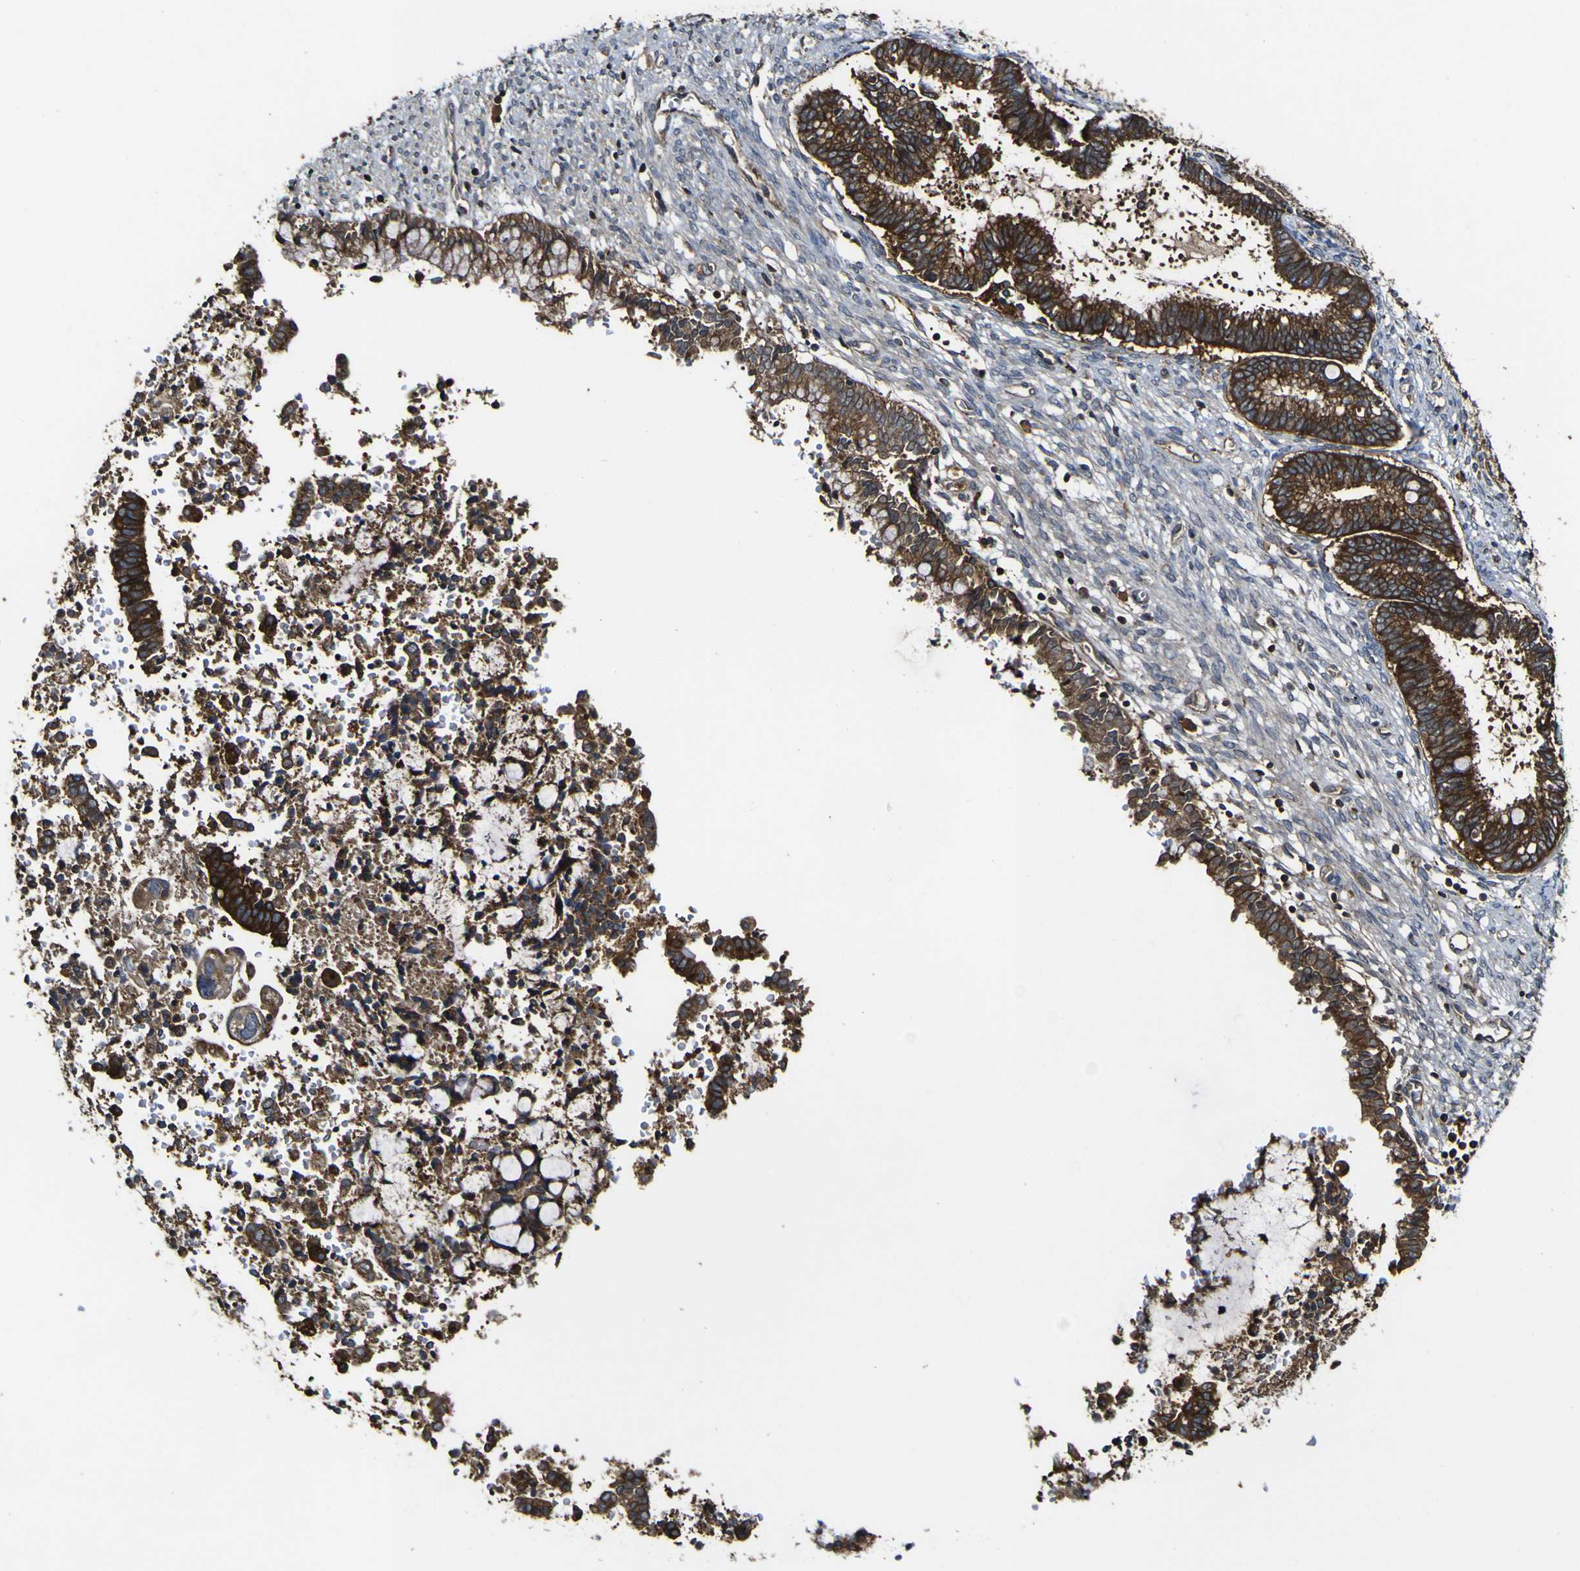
{"staining": {"intensity": "strong", "quantity": ">75%", "location": "cytoplasmic/membranous"}, "tissue": "cervical cancer", "cell_type": "Tumor cells", "image_type": "cancer", "snomed": [{"axis": "morphology", "description": "Adenocarcinoma, NOS"}, {"axis": "topography", "description": "Cervix"}], "caption": "A high-resolution histopathology image shows immunohistochemistry staining of cervical cancer (adenocarcinoma), which demonstrates strong cytoplasmic/membranous positivity in approximately >75% of tumor cells. Immunohistochemistry stains the protein of interest in brown and the nuclei are stained blue.", "gene": "TNIK", "patient": {"sex": "female", "age": 44}}